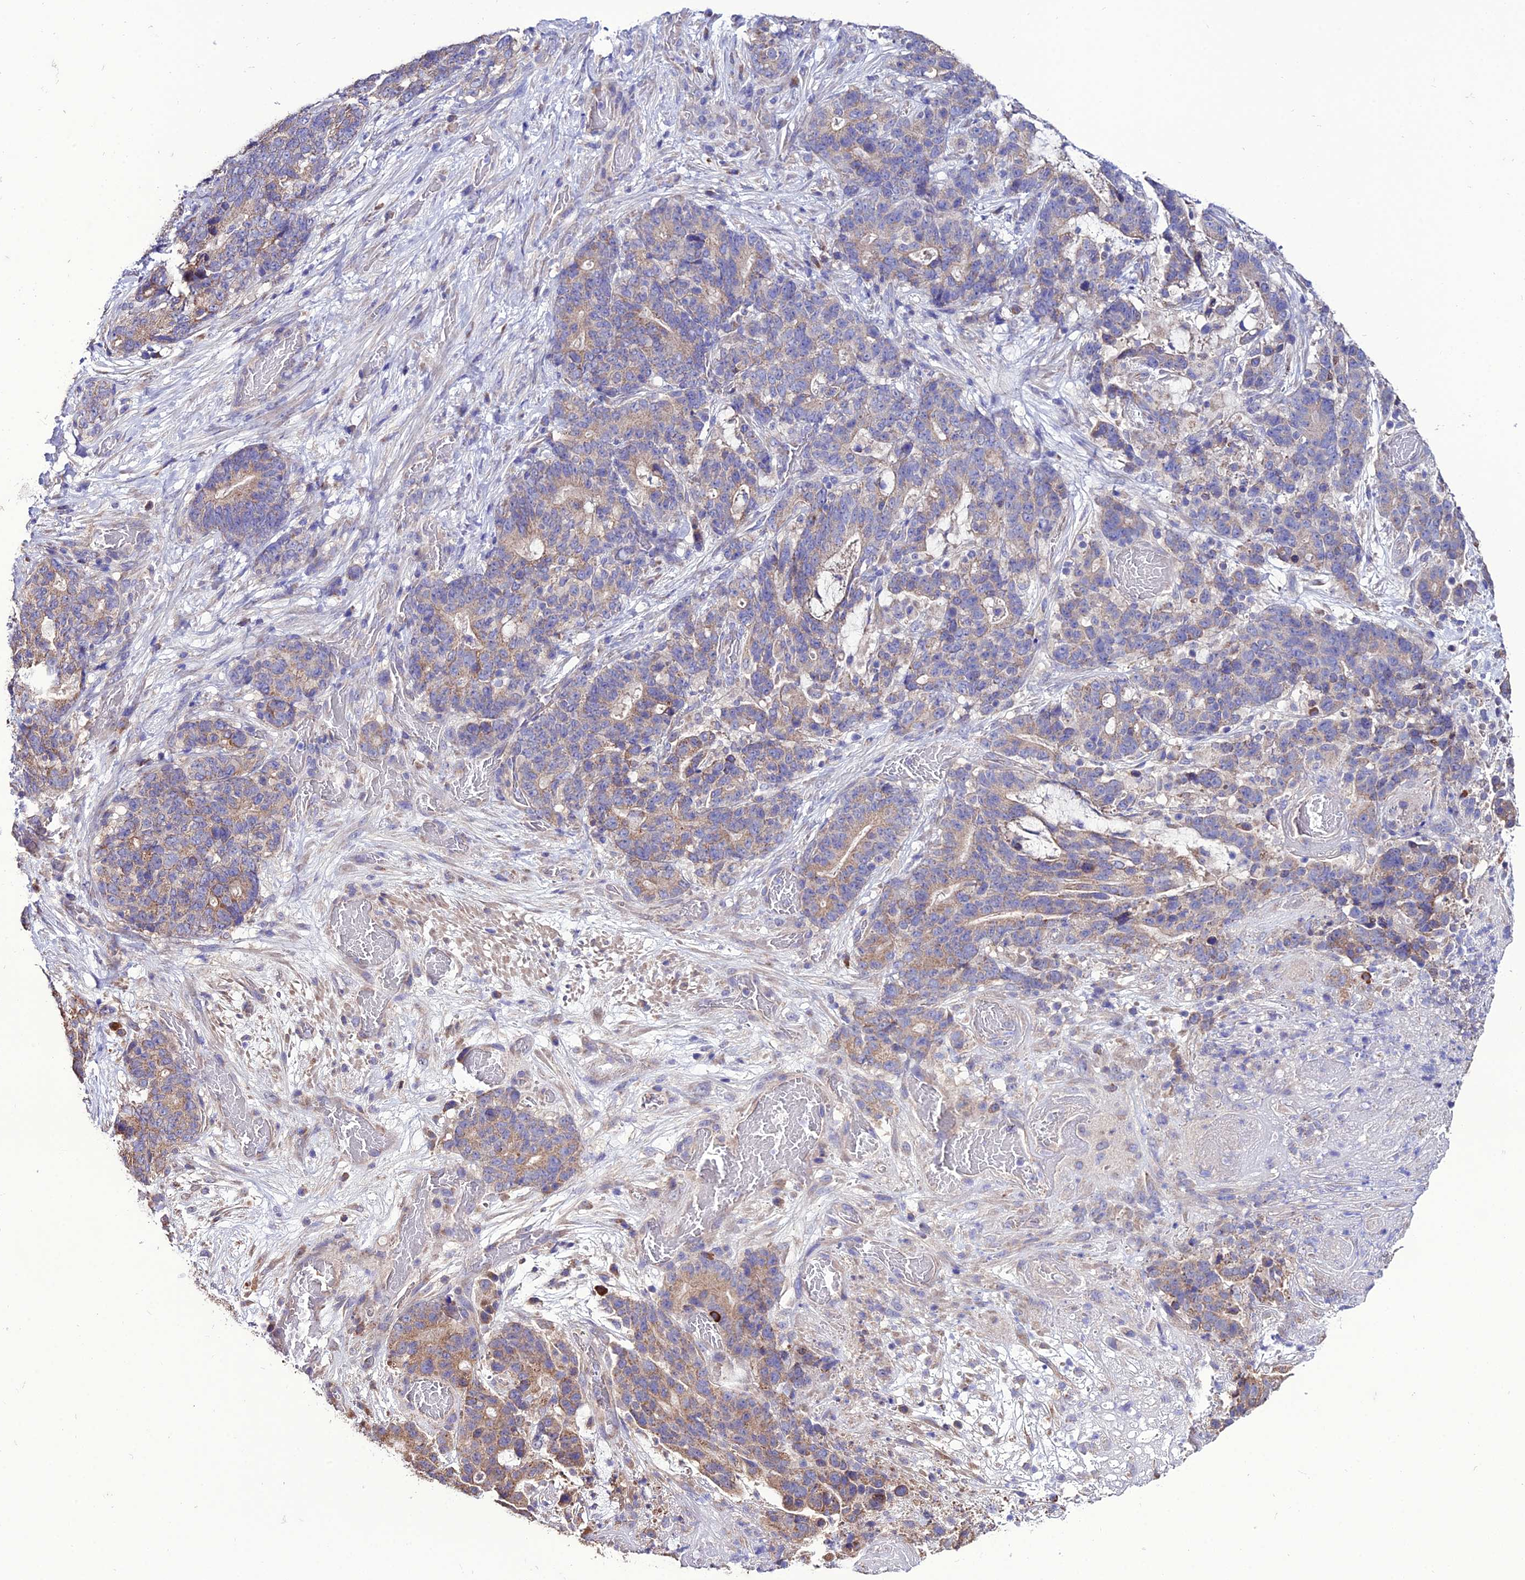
{"staining": {"intensity": "moderate", "quantity": "25%-75%", "location": "cytoplasmic/membranous"}, "tissue": "stomach cancer", "cell_type": "Tumor cells", "image_type": "cancer", "snomed": [{"axis": "morphology", "description": "Normal tissue, NOS"}, {"axis": "morphology", "description": "Adenocarcinoma, NOS"}, {"axis": "topography", "description": "Stomach"}], "caption": "Protein expression analysis of human adenocarcinoma (stomach) reveals moderate cytoplasmic/membranous positivity in approximately 25%-75% of tumor cells.", "gene": "HOGA1", "patient": {"sex": "female", "age": 64}}